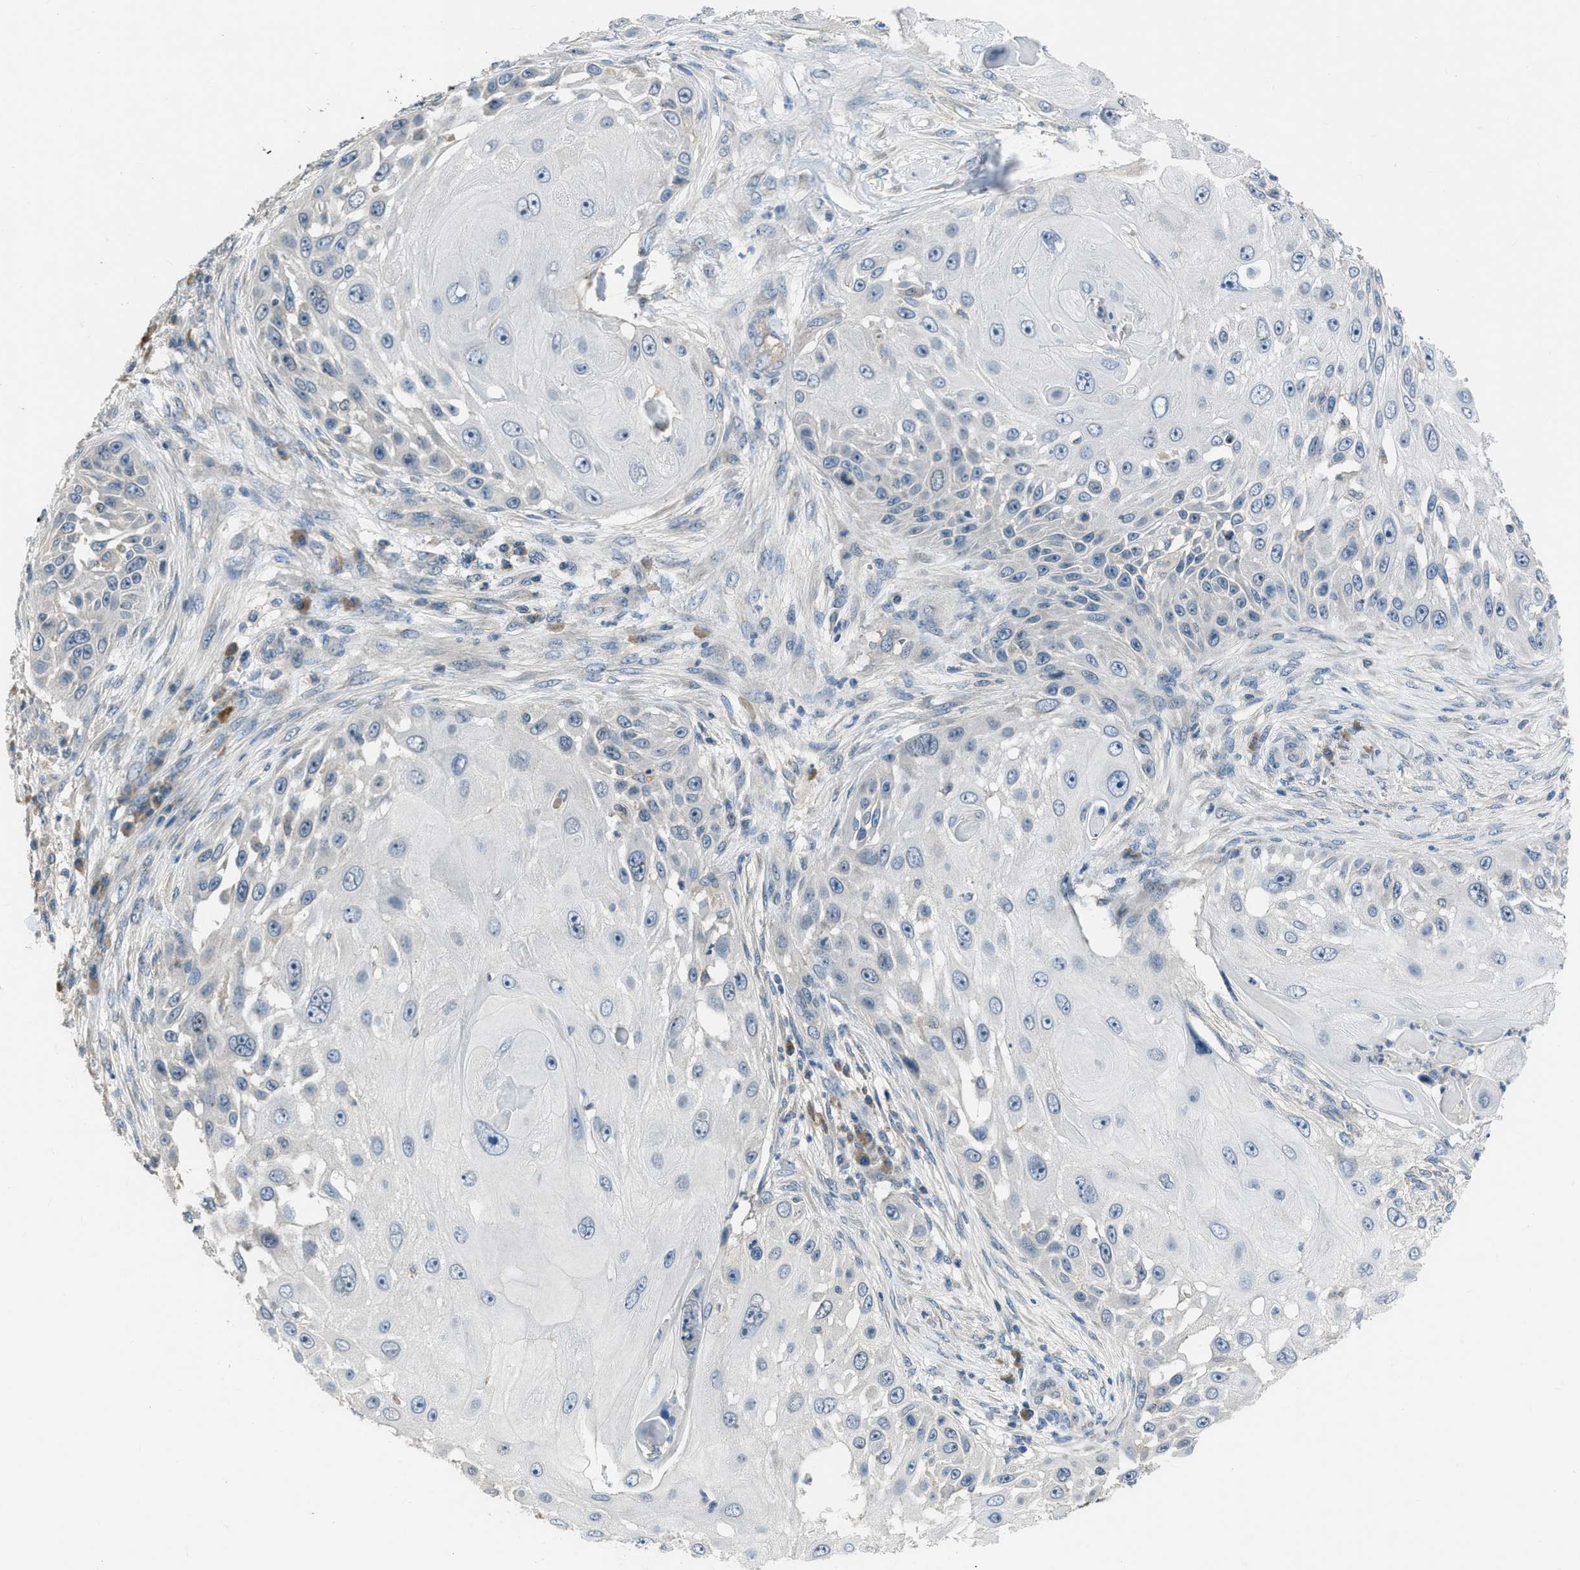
{"staining": {"intensity": "negative", "quantity": "none", "location": "none"}, "tissue": "skin cancer", "cell_type": "Tumor cells", "image_type": "cancer", "snomed": [{"axis": "morphology", "description": "Squamous cell carcinoma, NOS"}, {"axis": "topography", "description": "Skin"}], "caption": "High power microscopy image of an immunohistochemistry (IHC) photomicrograph of skin cancer (squamous cell carcinoma), revealing no significant expression in tumor cells.", "gene": "MIS18A", "patient": {"sex": "female", "age": 44}}